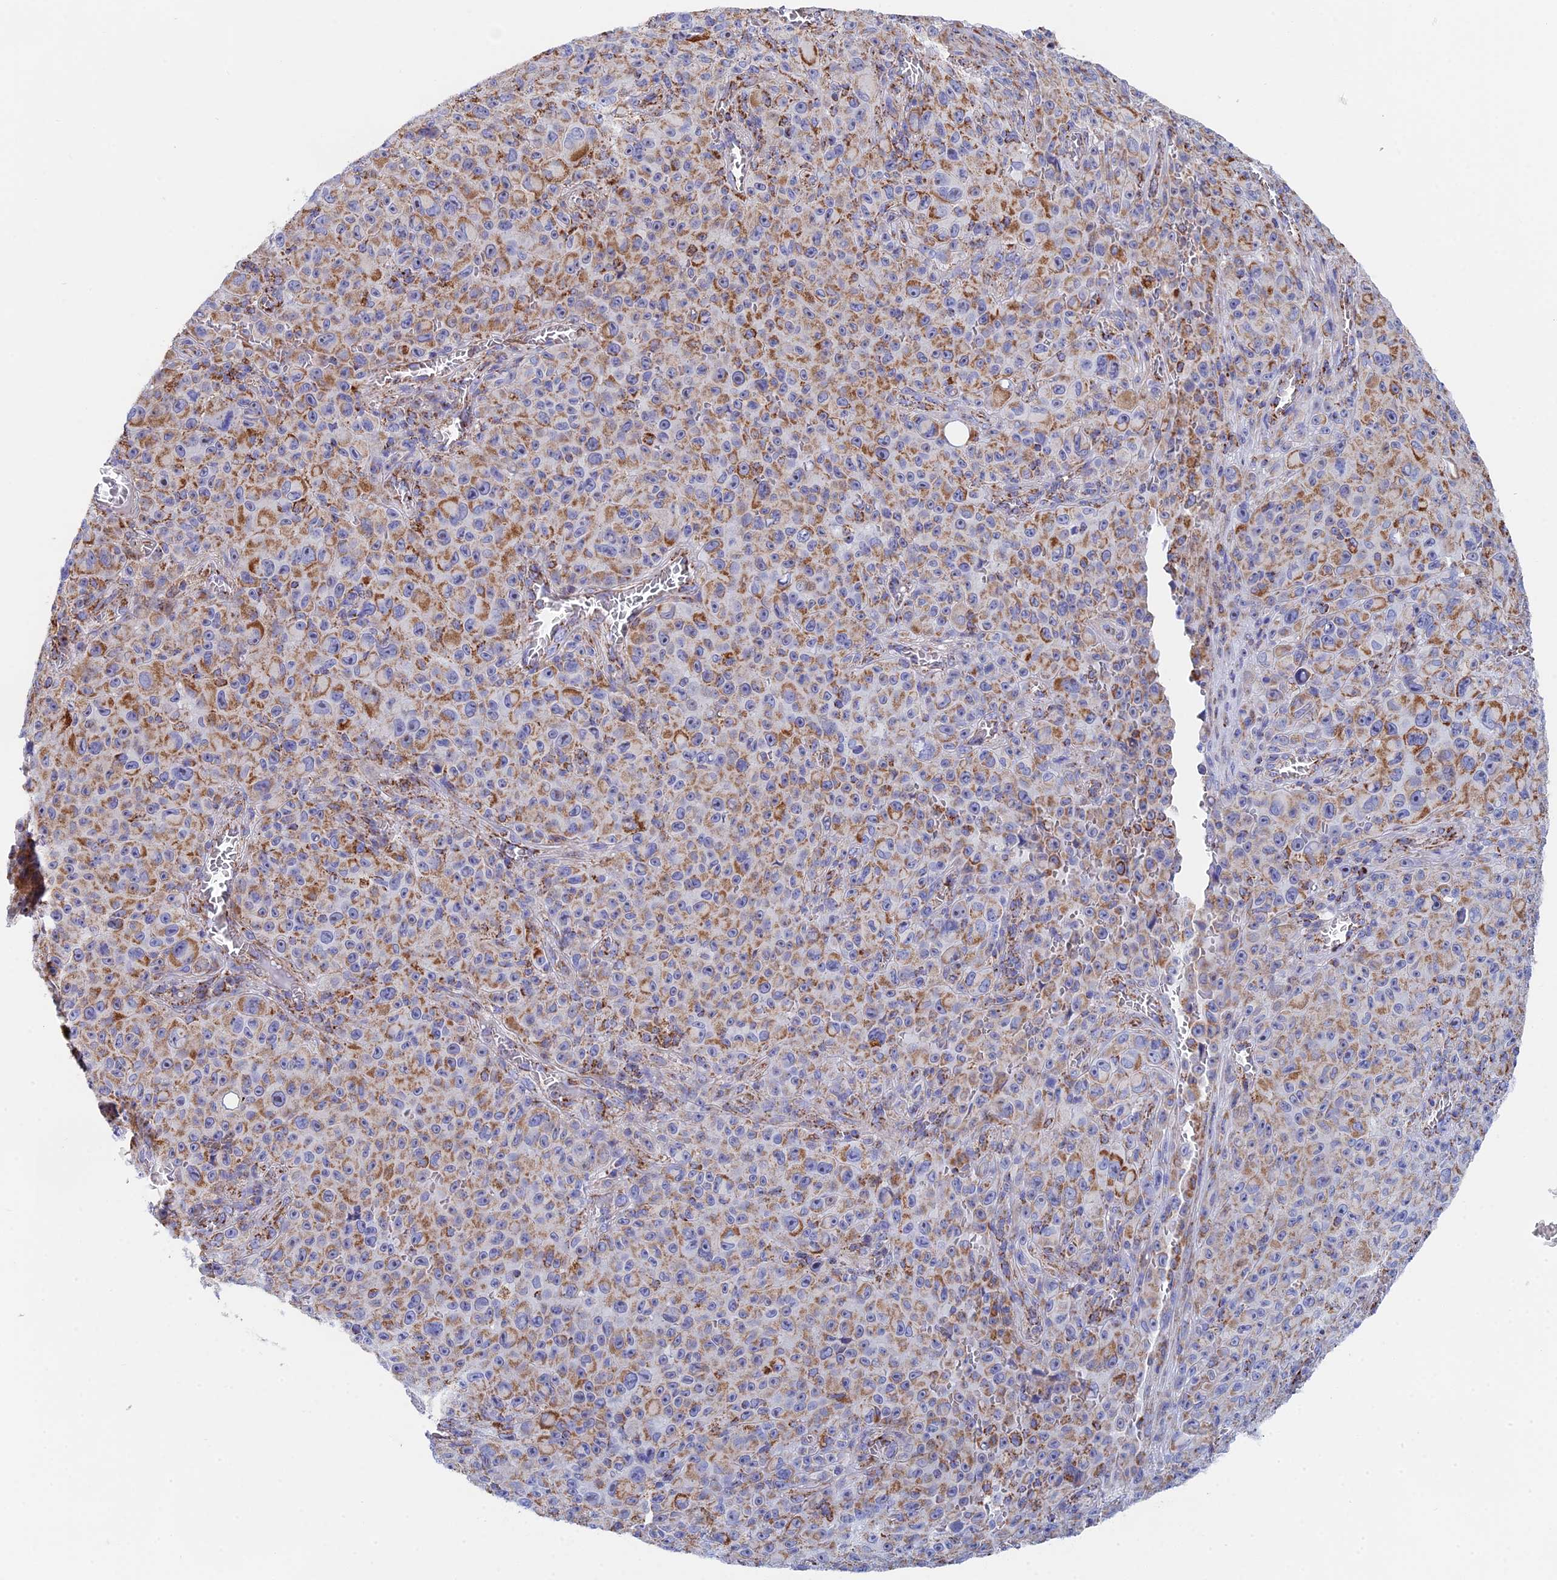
{"staining": {"intensity": "moderate", "quantity": "25%-75%", "location": "cytoplasmic/membranous"}, "tissue": "melanoma", "cell_type": "Tumor cells", "image_type": "cancer", "snomed": [{"axis": "morphology", "description": "Malignant melanoma, NOS"}, {"axis": "topography", "description": "Skin"}], "caption": "Immunohistochemical staining of human malignant melanoma demonstrates moderate cytoplasmic/membranous protein staining in approximately 25%-75% of tumor cells.", "gene": "NDUFA5", "patient": {"sex": "female", "age": 82}}